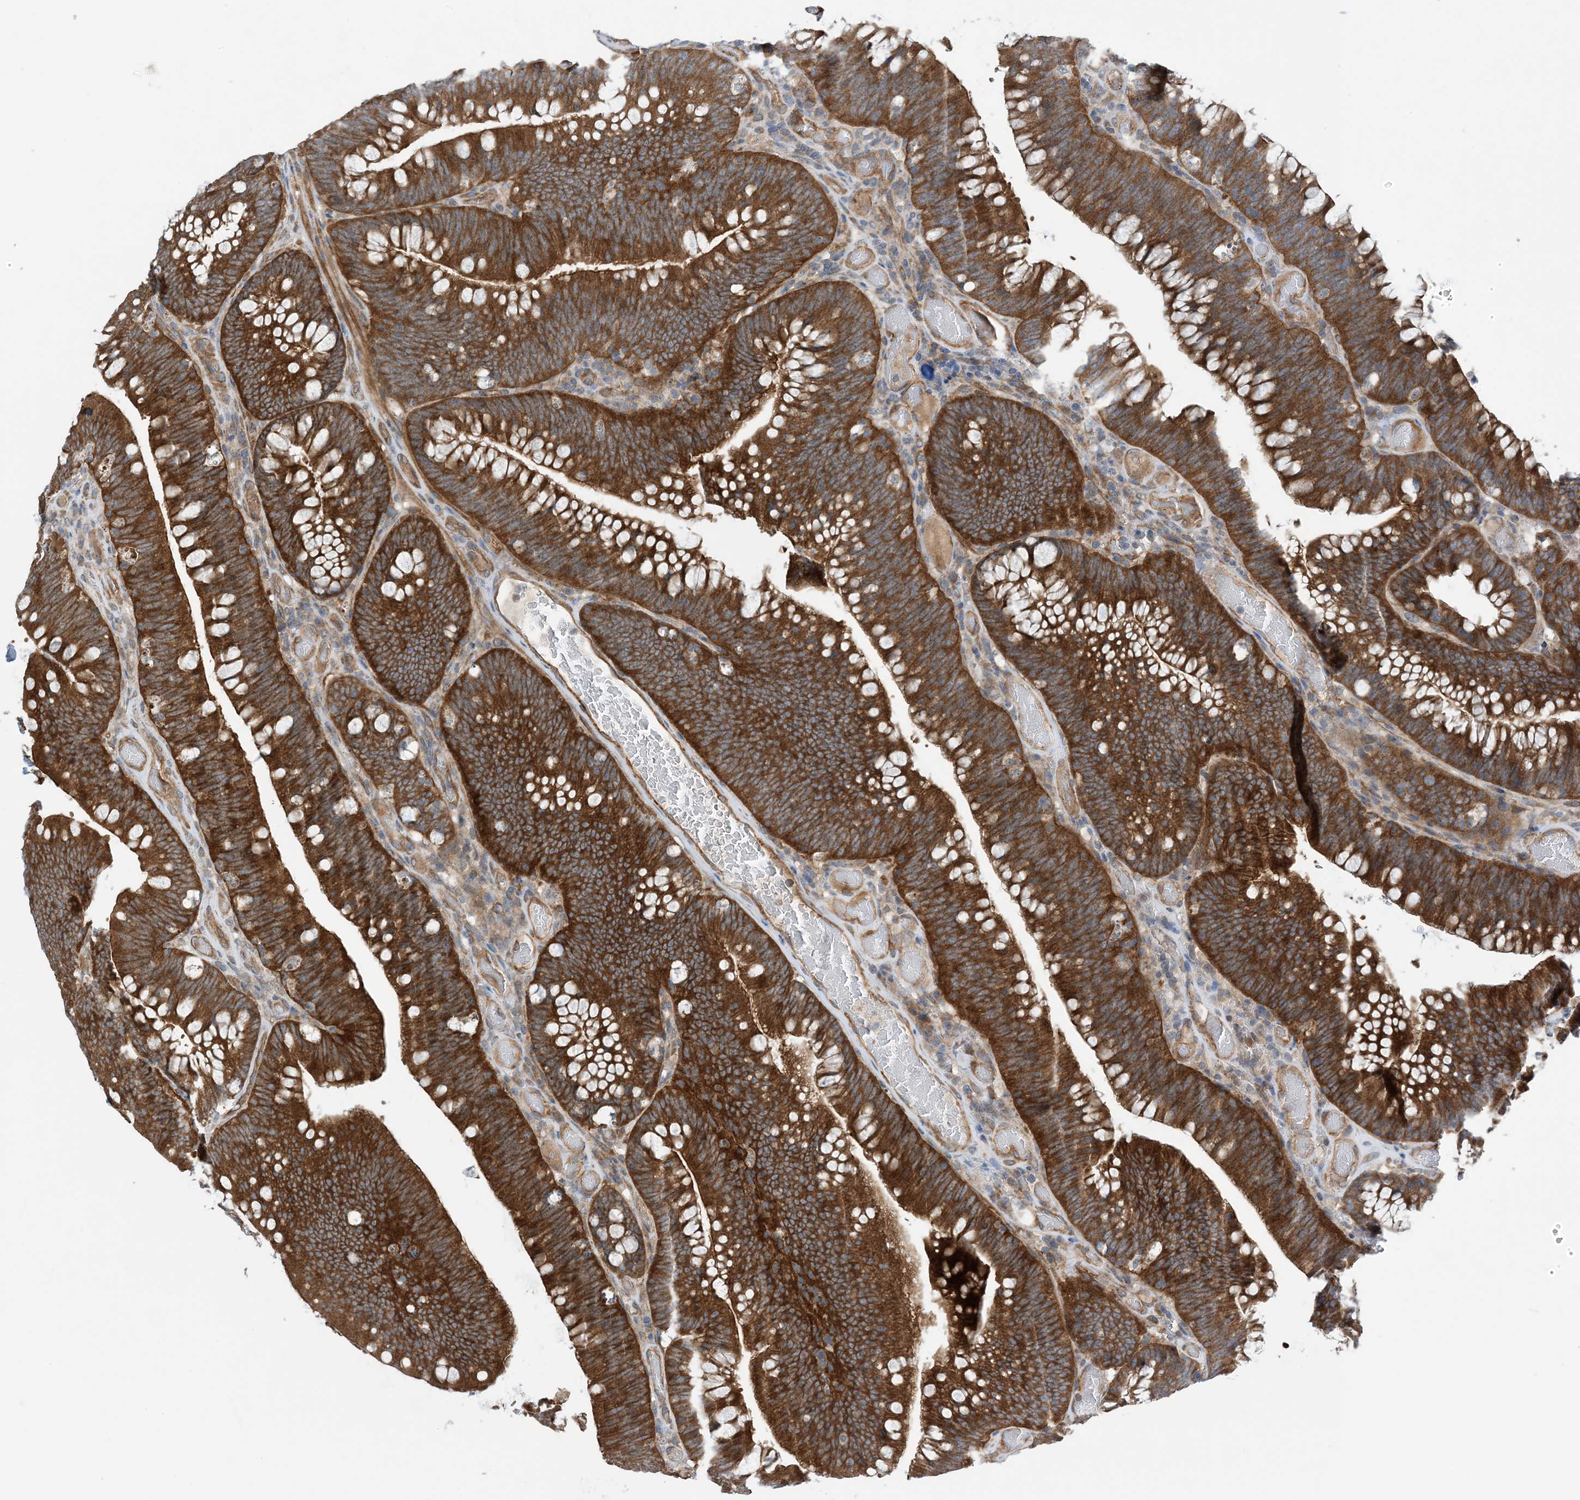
{"staining": {"intensity": "strong", "quantity": ">75%", "location": "cytoplasmic/membranous"}, "tissue": "colorectal cancer", "cell_type": "Tumor cells", "image_type": "cancer", "snomed": [{"axis": "morphology", "description": "Normal tissue, NOS"}, {"axis": "topography", "description": "Colon"}], "caption": "Human colorectal cancer stained with a brown dye demonstrates strong cytoplasmic/membranous positive expression in approximately >75% of tumor cells.", "gene": "EHBP1", "patient": {"sex": "female", "age": 82}}